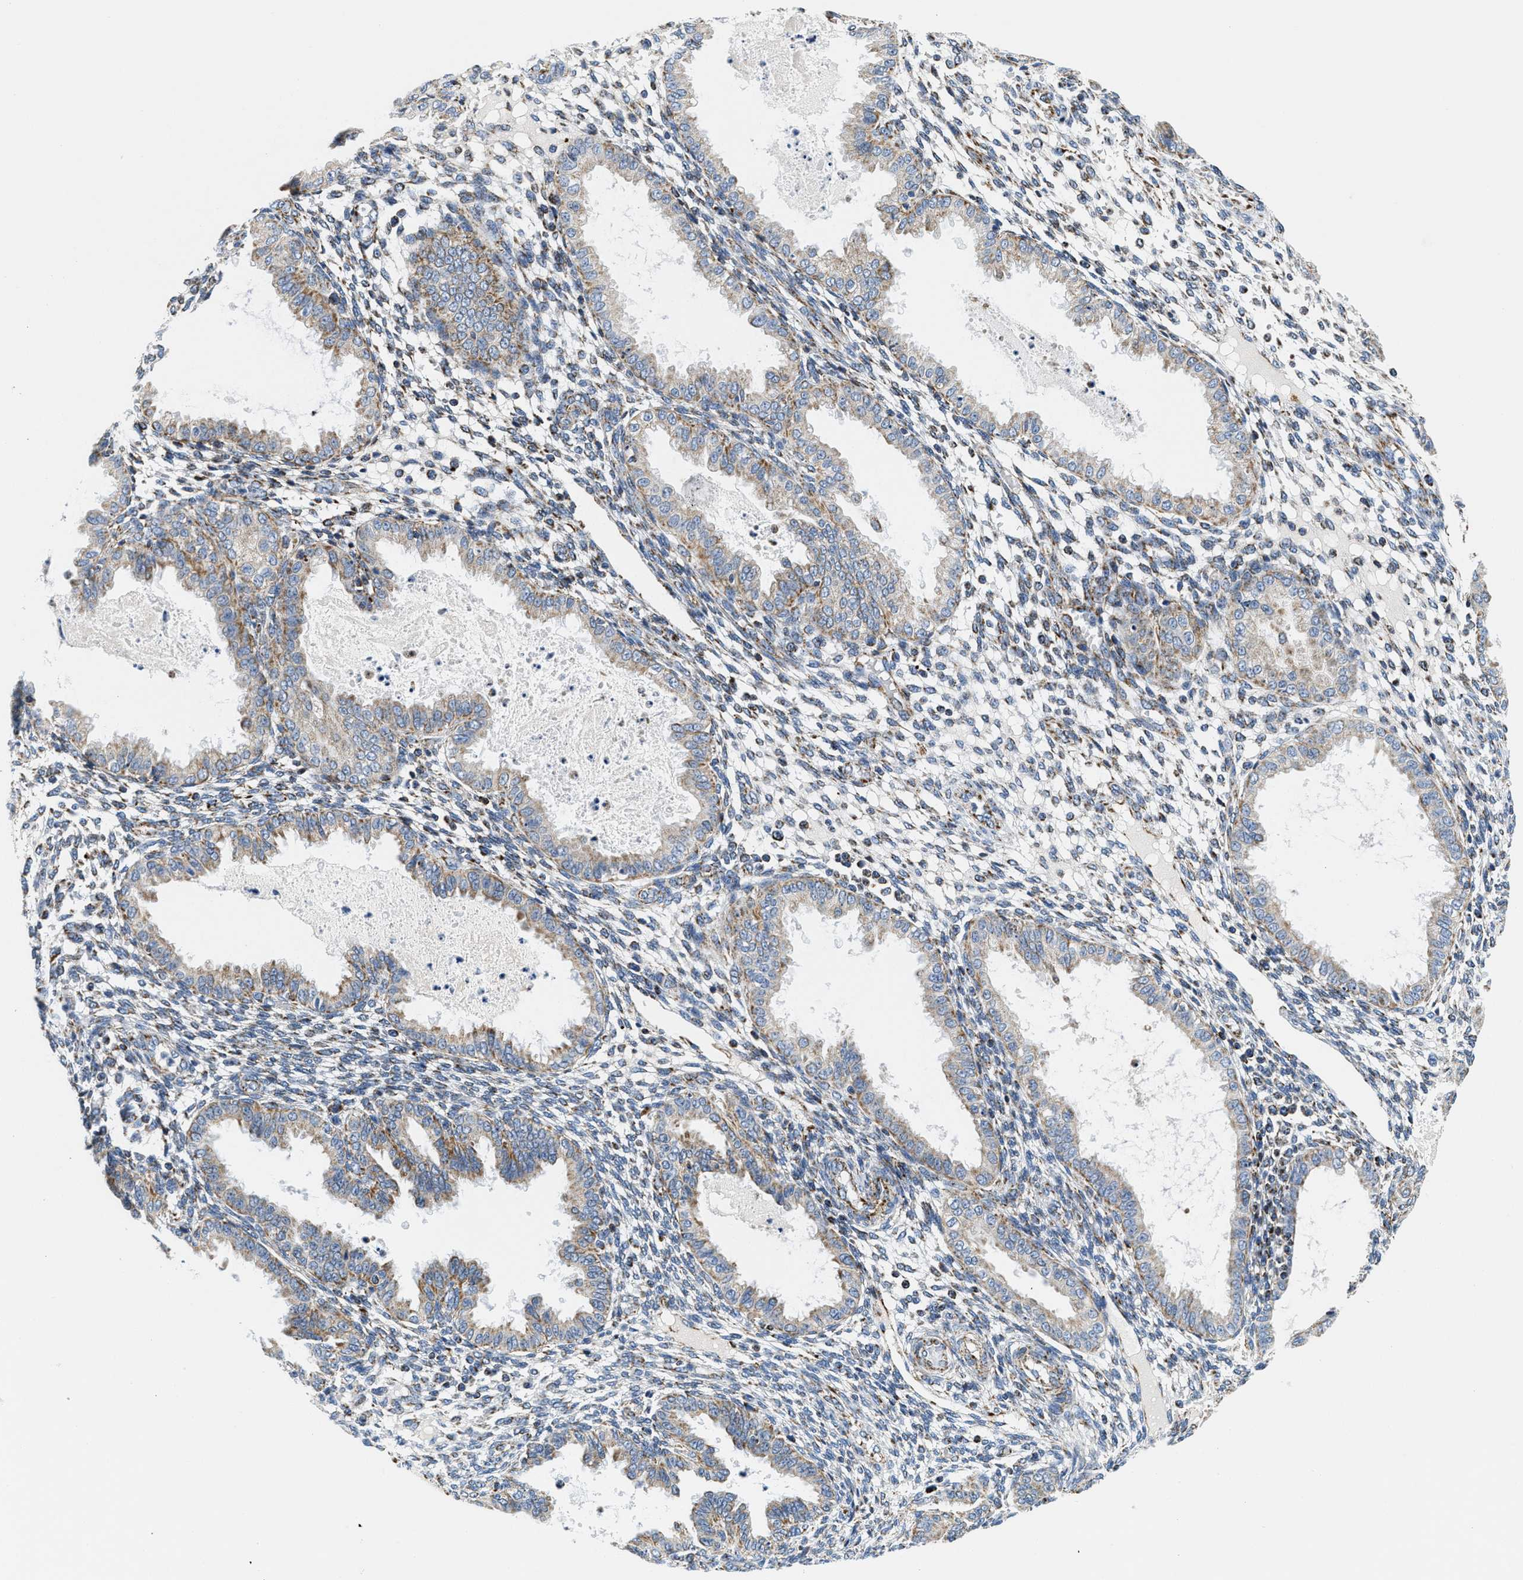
{"staining": {"intensity": "moderate", "quantity": "<25%", "location": "cytoplasmic/membranous"}, "tissue": "endometrium", "cell_type": "Cells in endometrial stroma", "image_type": "normal", "snomed": [{"axis": "morphology", "description": "Normal tissue, NOS"}, {"axis": "topography", "description": "Endometrium"}], "caption": "Endometrium stained for a protein (brown) demonstrates moderate cytoplasmic/membranous positive positivity in about <25% of cells in endometrial stroma.", "gene": "SFXN1", "patient": {"sex": "female", "age": 33}}